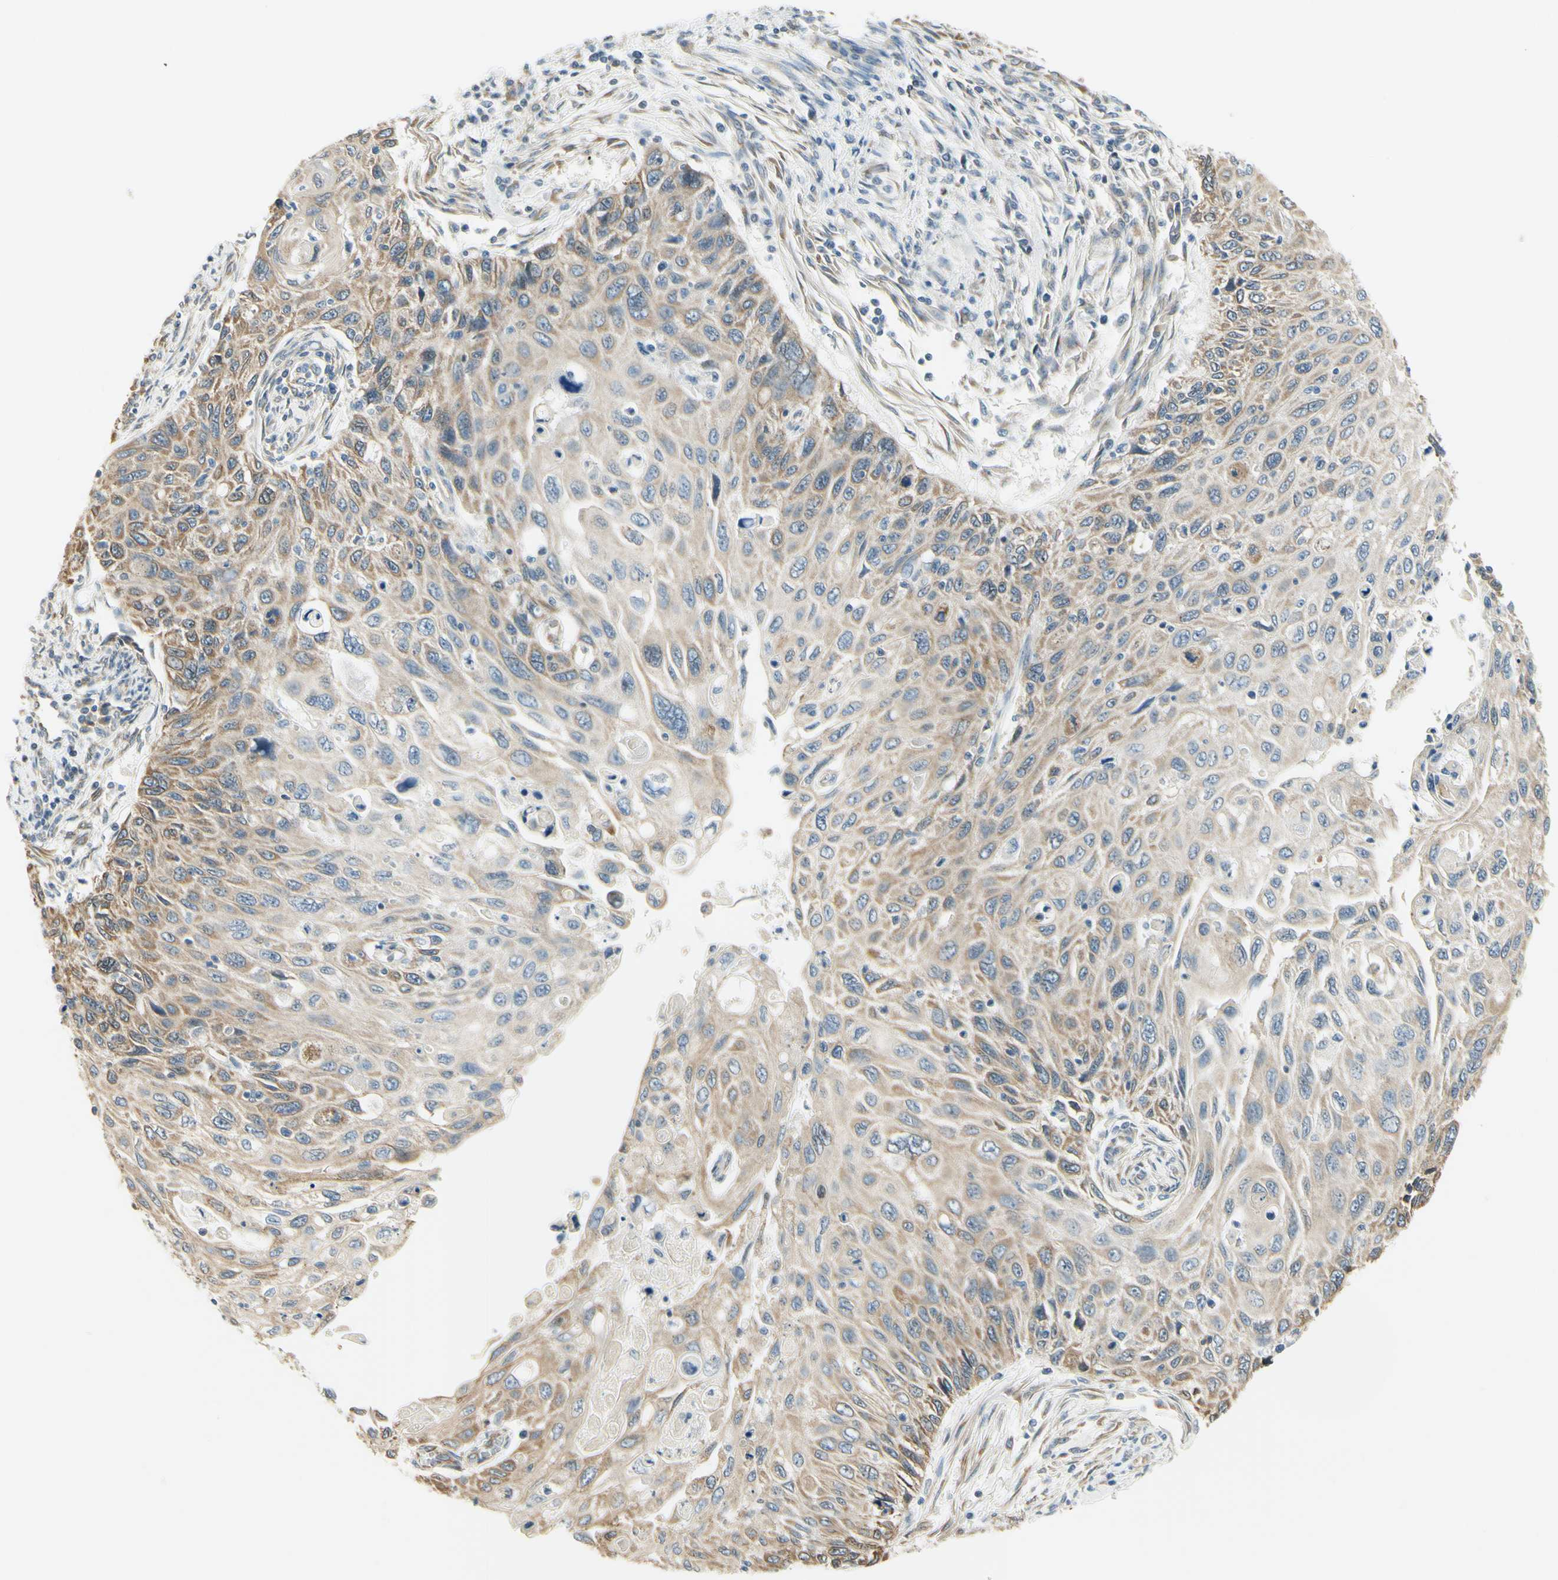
{"staining": {"intensity": "weak", "quantity": ">75%", "location": "cytoplasmic/membranous"}, "tissue": "cervical cancer", "cell_type": "Tumor cells", "image_type": "cancer", "snomed": [{"axis": "morphology", "description": "Squamous cell carcinoma, NOS"}, {"axis": "topography", "description": "Cervix"}], "caption": "Immunohistochemical staining of cervical squamous cell carcinoma demonstrates weak cytoplasmic/membranous protein staining in approximately >75% of tumor cells. (Brightfield microscopy of DAB IHC at high magnification).", "gene": "IGDCC4", "patient": {"sex": "female", "age": 70}}